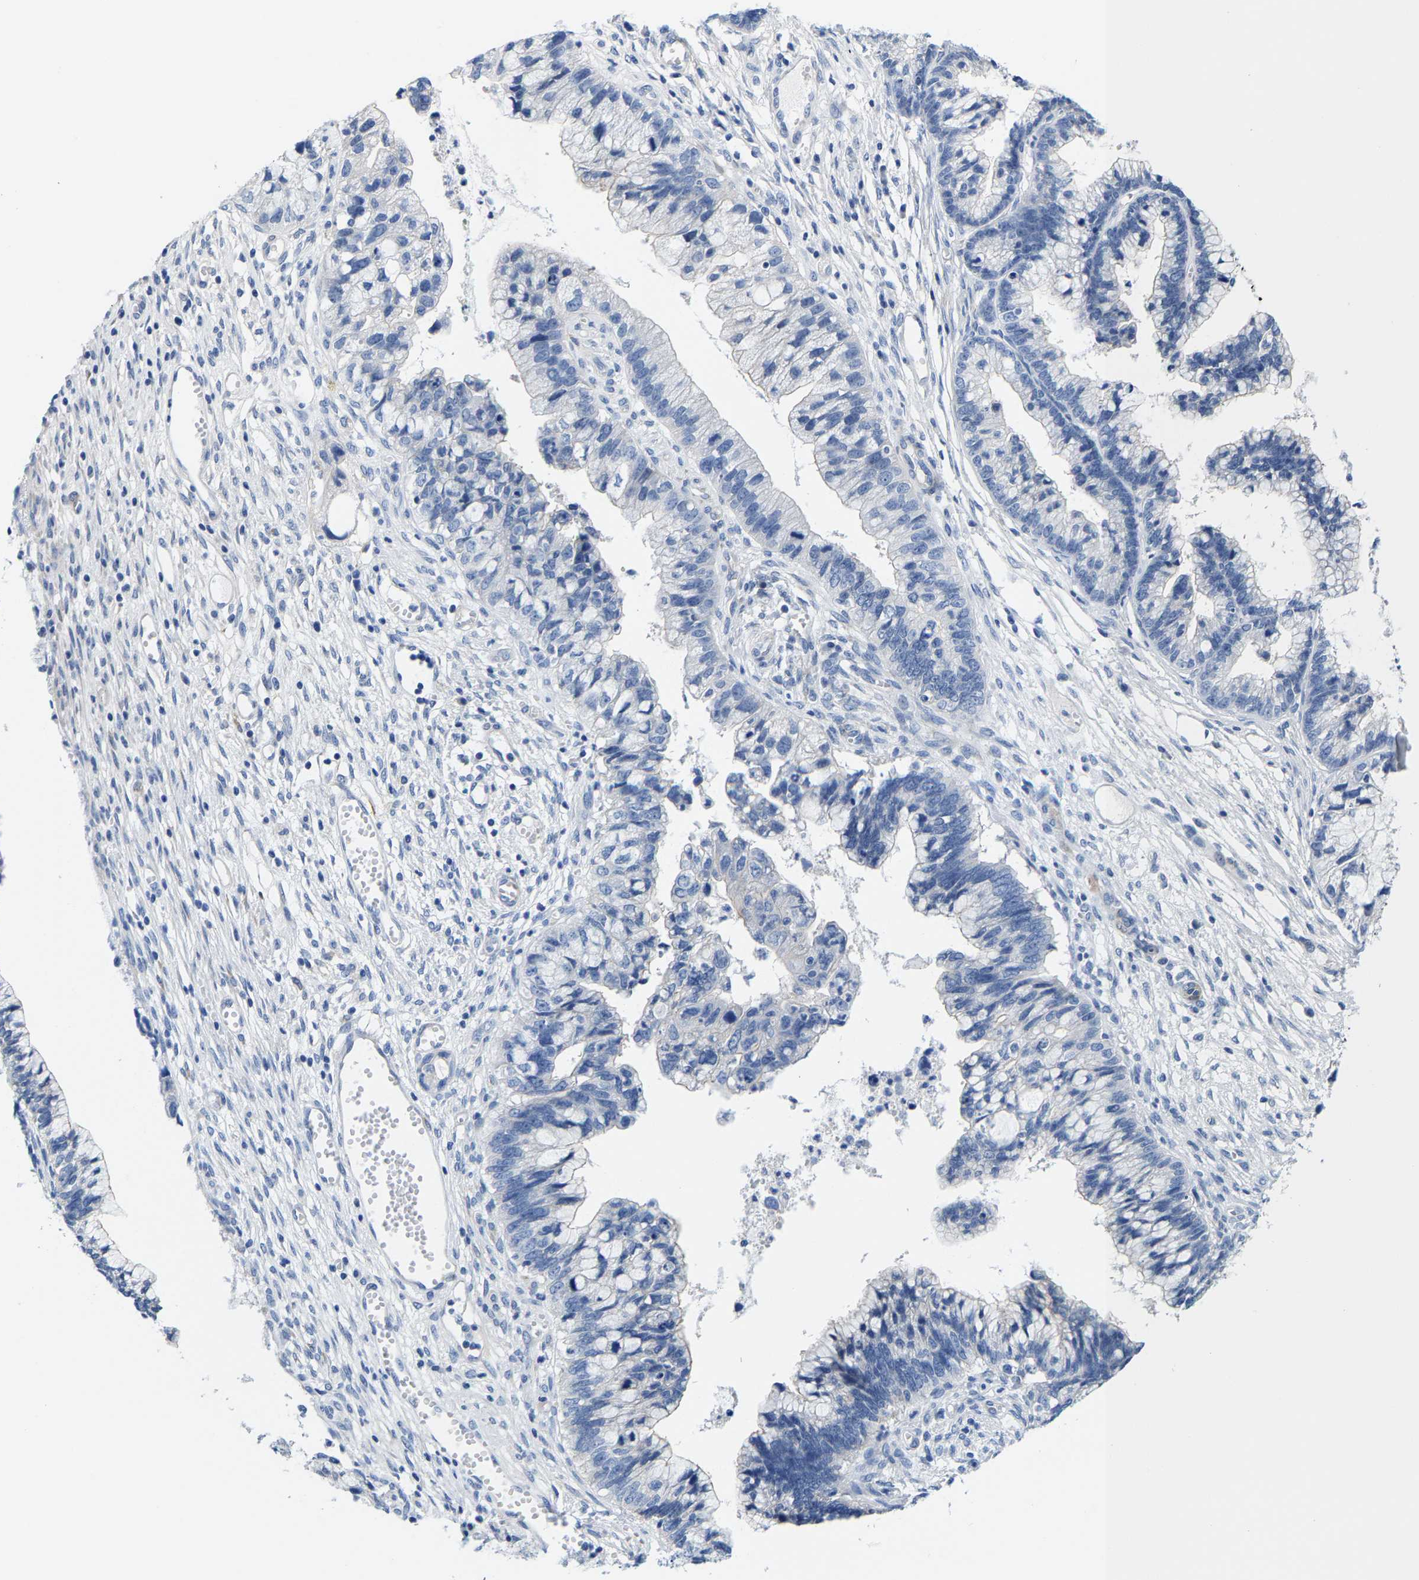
{"staining": {"intensity": "negative", "quantity": "none", "location": "none"}, "tissue": "cervical cancer", "cell_type": "Tumor cells", "image_type": "cancer", "snomed": [{"axis": "morphology", "description": "Adenocarcinoma, NOS"}, {"axis": "topography", "description": "Cervix"}], "caption": "Immunohistochemical staining of human adenocarcinoma (cervical) reveals no significant positivity in tumor cells.", "gene": "DSCAM", "patient": {"sex": "female", "age": 44}}